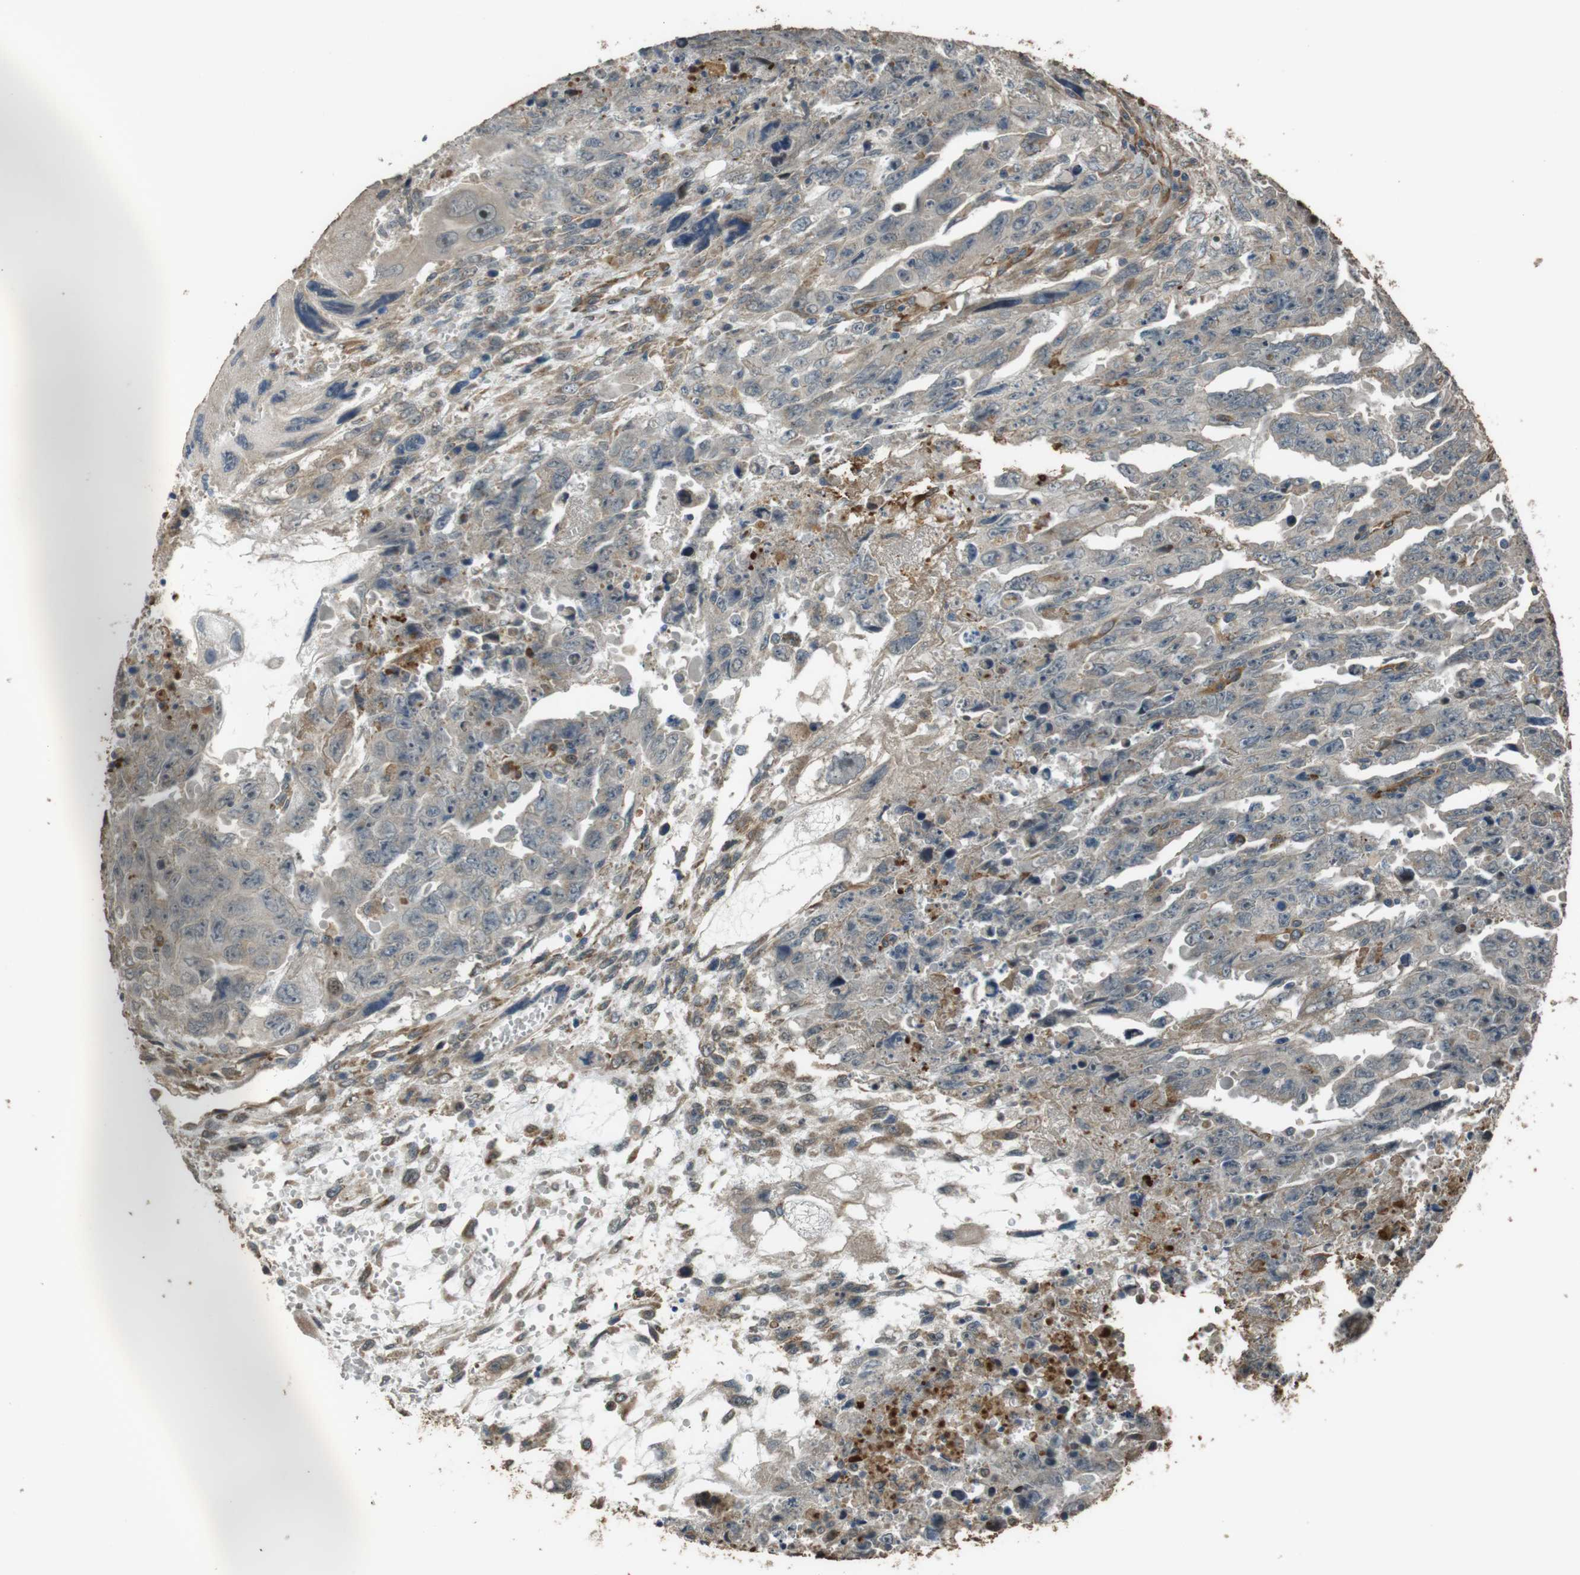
{"staining": {"intensity": "weak", "quantity": "25%-75%", "location": "cytoplasmic/membranous"}, "tissue": "testis cancer", "cell_type": "Tumor cells", "image_type": "cancer", "snomed": [{"axis": "morphology", "description": "Carcinoma, Embryonal, NOS"}, {"axis": "topography", "description": "Testis"}], "caption": "Testis cancer stained for a protein displays weak cytoplasmic/membranous positivity in tumor cells. (DAB (3,3'-diaminobenzidine) IHC, brown staining for protein, blue staining for nuclei).", "gene": "MSRB3", "patient": {"sex": "male", "age": 28}}